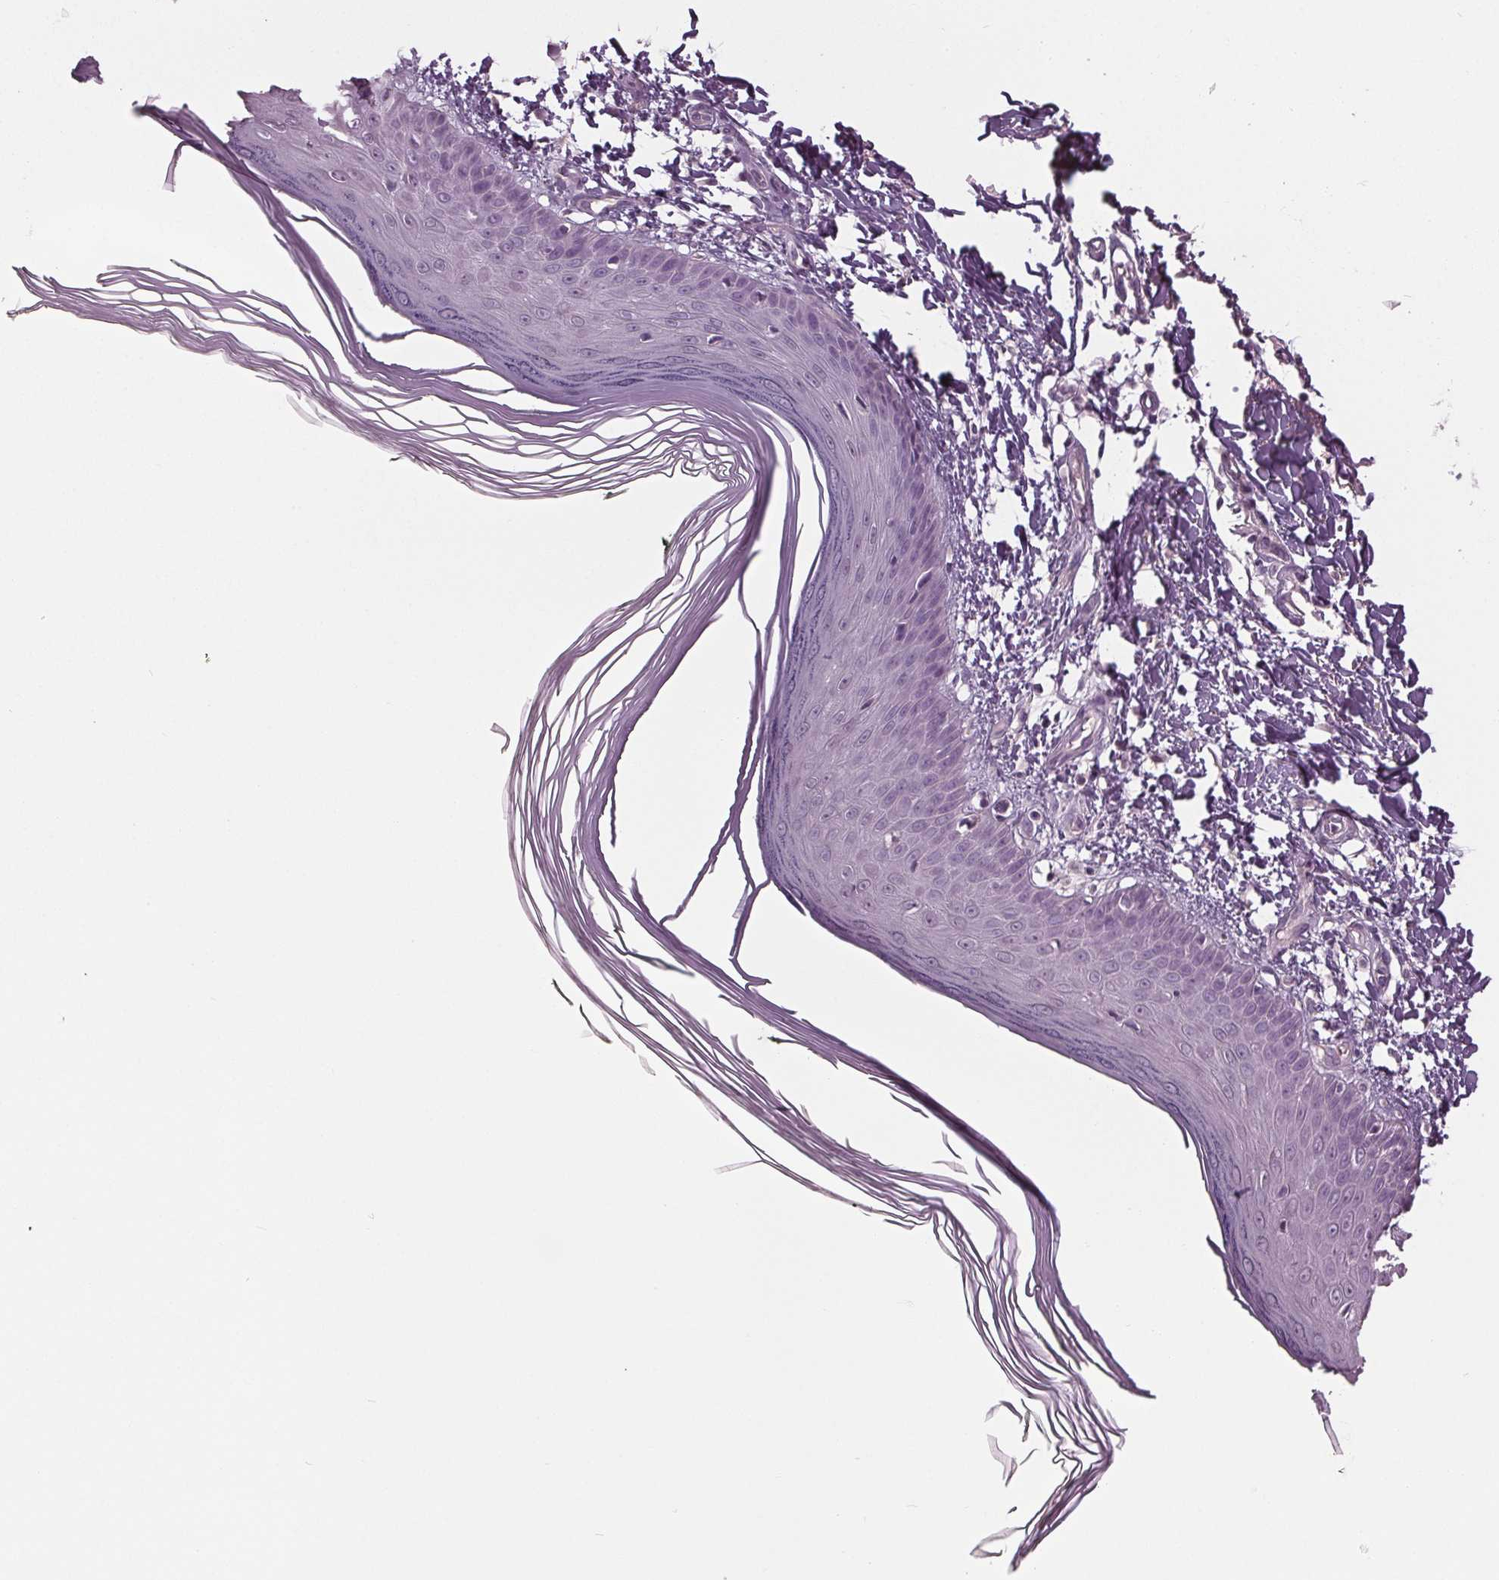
{"staining": {"intensity": "negative", "quantity": "none", "location": "none"}, "tissue": "skin", "cell_type": "Fibroblasts", "image_type": "normal", "snomed": [{"axis": "morphology", "description": "Normal tissue, NOS"}, {"axis": "topography", "description": "Skin"}], "caption": "IHC micrograph of unremarkable skin: skin stained with DAB demonstrates no significant protein positivity in fibroblasts.", "gene": "TNNC2", "patient": {"sex": "female", "age": 62}}